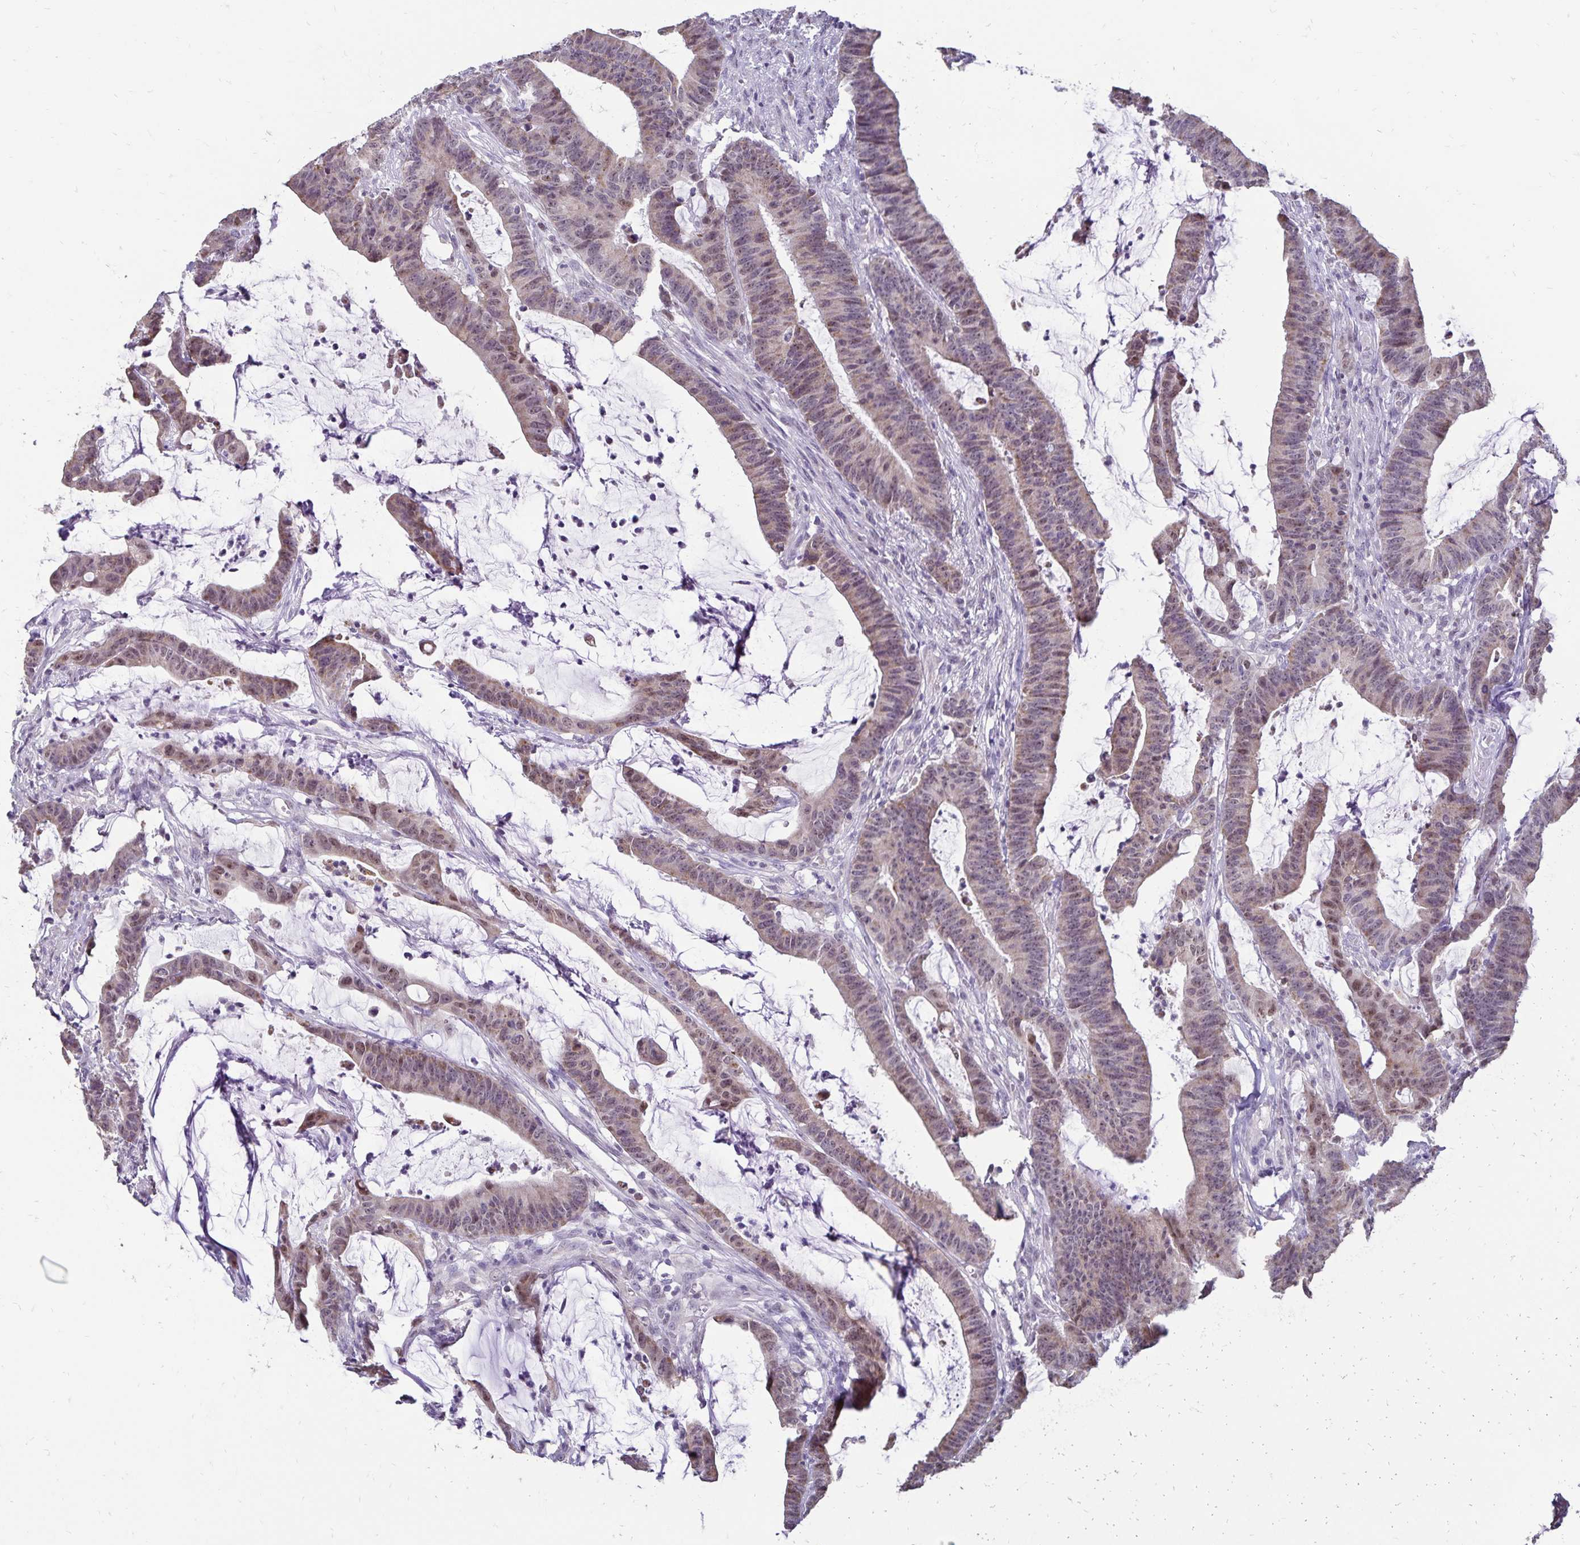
{"staining": {"intensity": "weak", "quantity": "<25%", "location": "nuclear"}, "tissue": "colorectal cancer", "cell_type": "Tumor cells", "image_type": "cancer", "snomed": [{"axis": "morphology", "description": "Adenocarcinoma, NOS"}, {"axis": "topography", "description": "Colon"}], "caption": "The IHC micrograph has no significant positivity in tumor cells of colorectal adenocarcinoma tissue.", "gene": "POLB", "patient": {"sex": "female", "age": 78}}